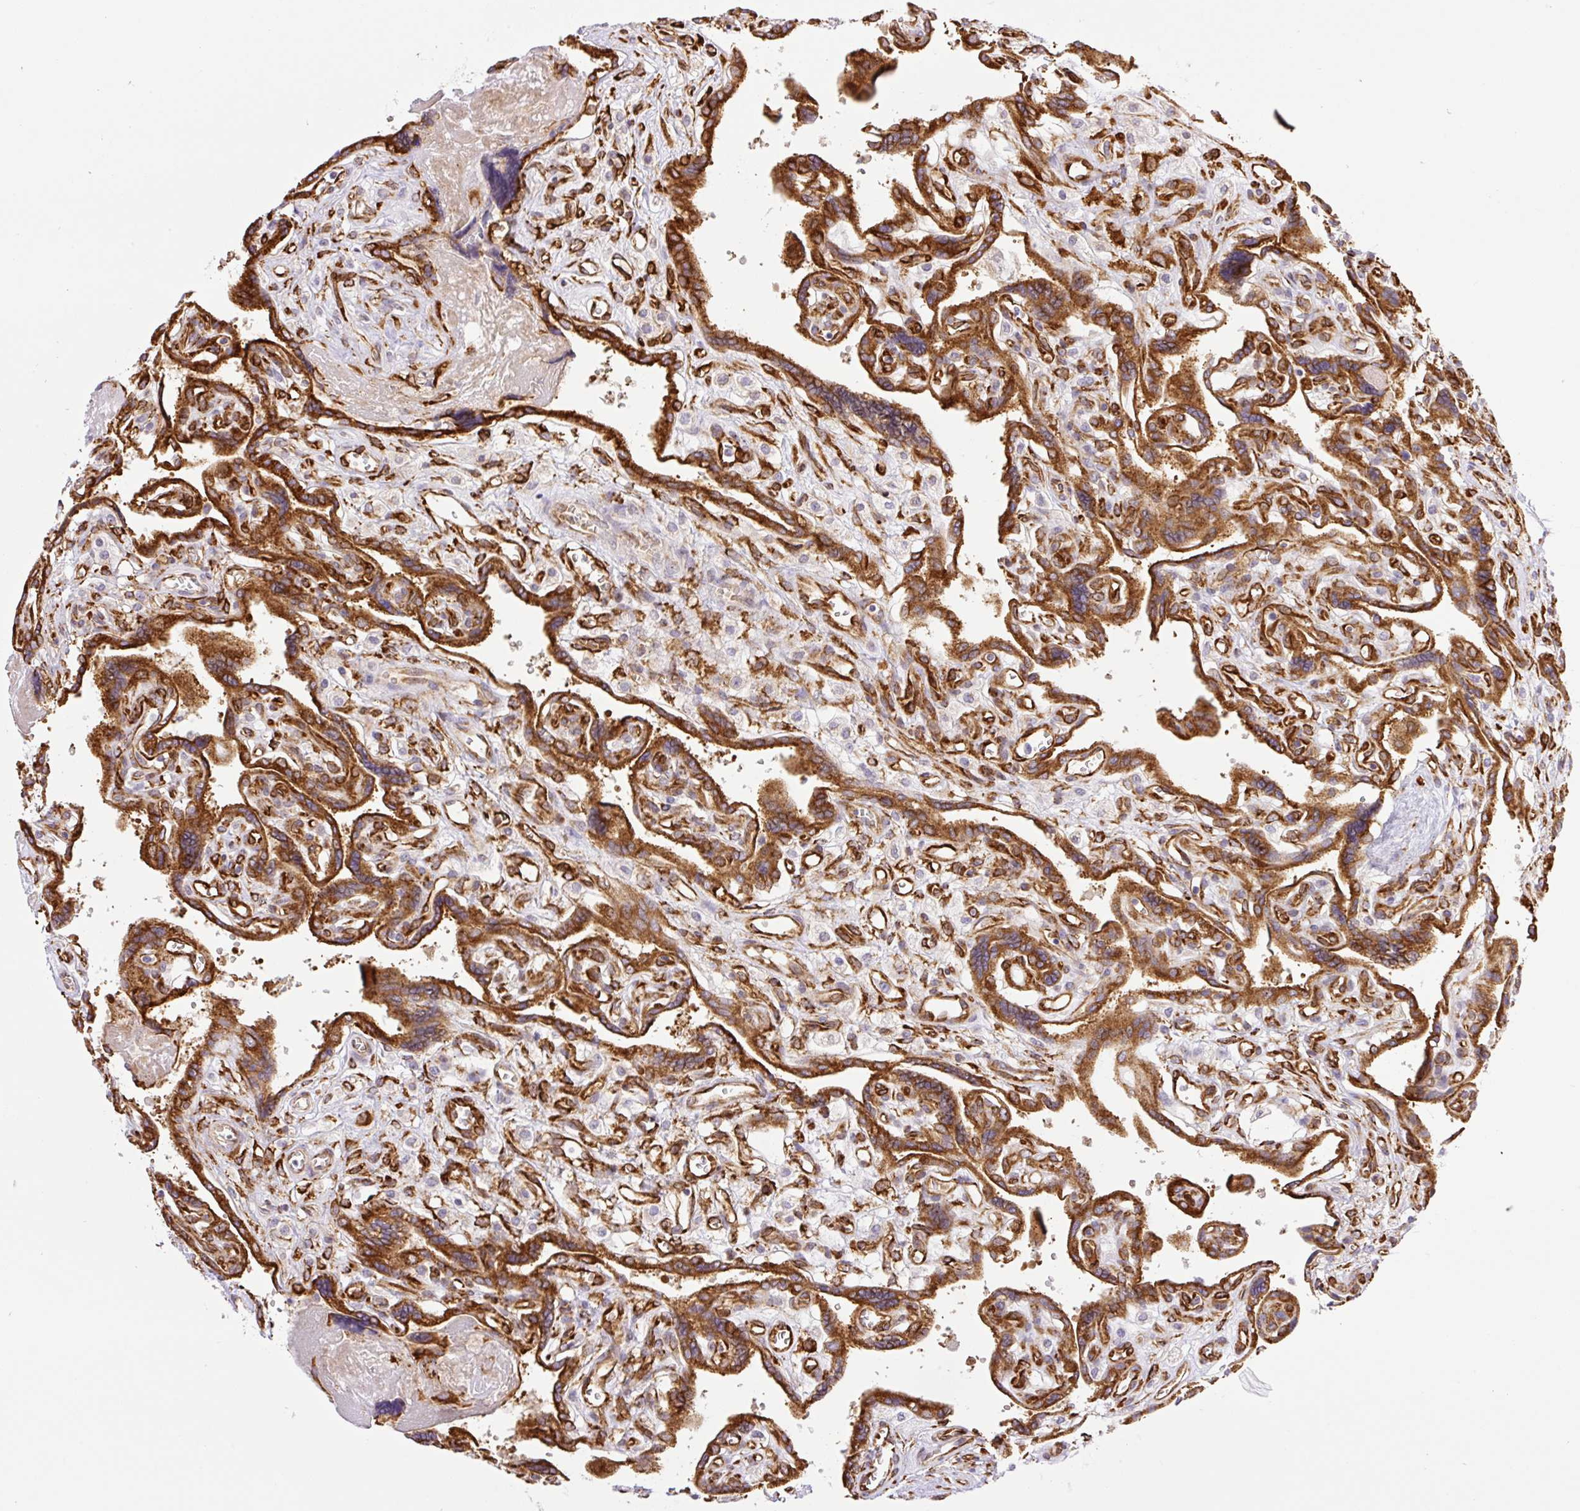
{"staining": {"intensity": "strong", "quantity": ">75%", "location": "cytoplasmic/membranous"}, "tissue": "placenta", "cell_type": "Trophoblastic cells", "image_type": "normal", "snomed": [{"axis": "morphology", "description": "Normal tissue, NOS"}, {"axis": "topography", "description": "Placenta"}], "caption": "Immunohistochemistry (IHC) image of unremarkable placenta: placenta stained using immunohistochemistry (IHC) reveals high levels of strong protein expression localized specifically in the cytoplasmic/membranous of trophoblastic cells, appearing as a cytoplasmic/membranous brown color.", "gene": "RAB30", "patient": {"sex": "female", "age": 39}}